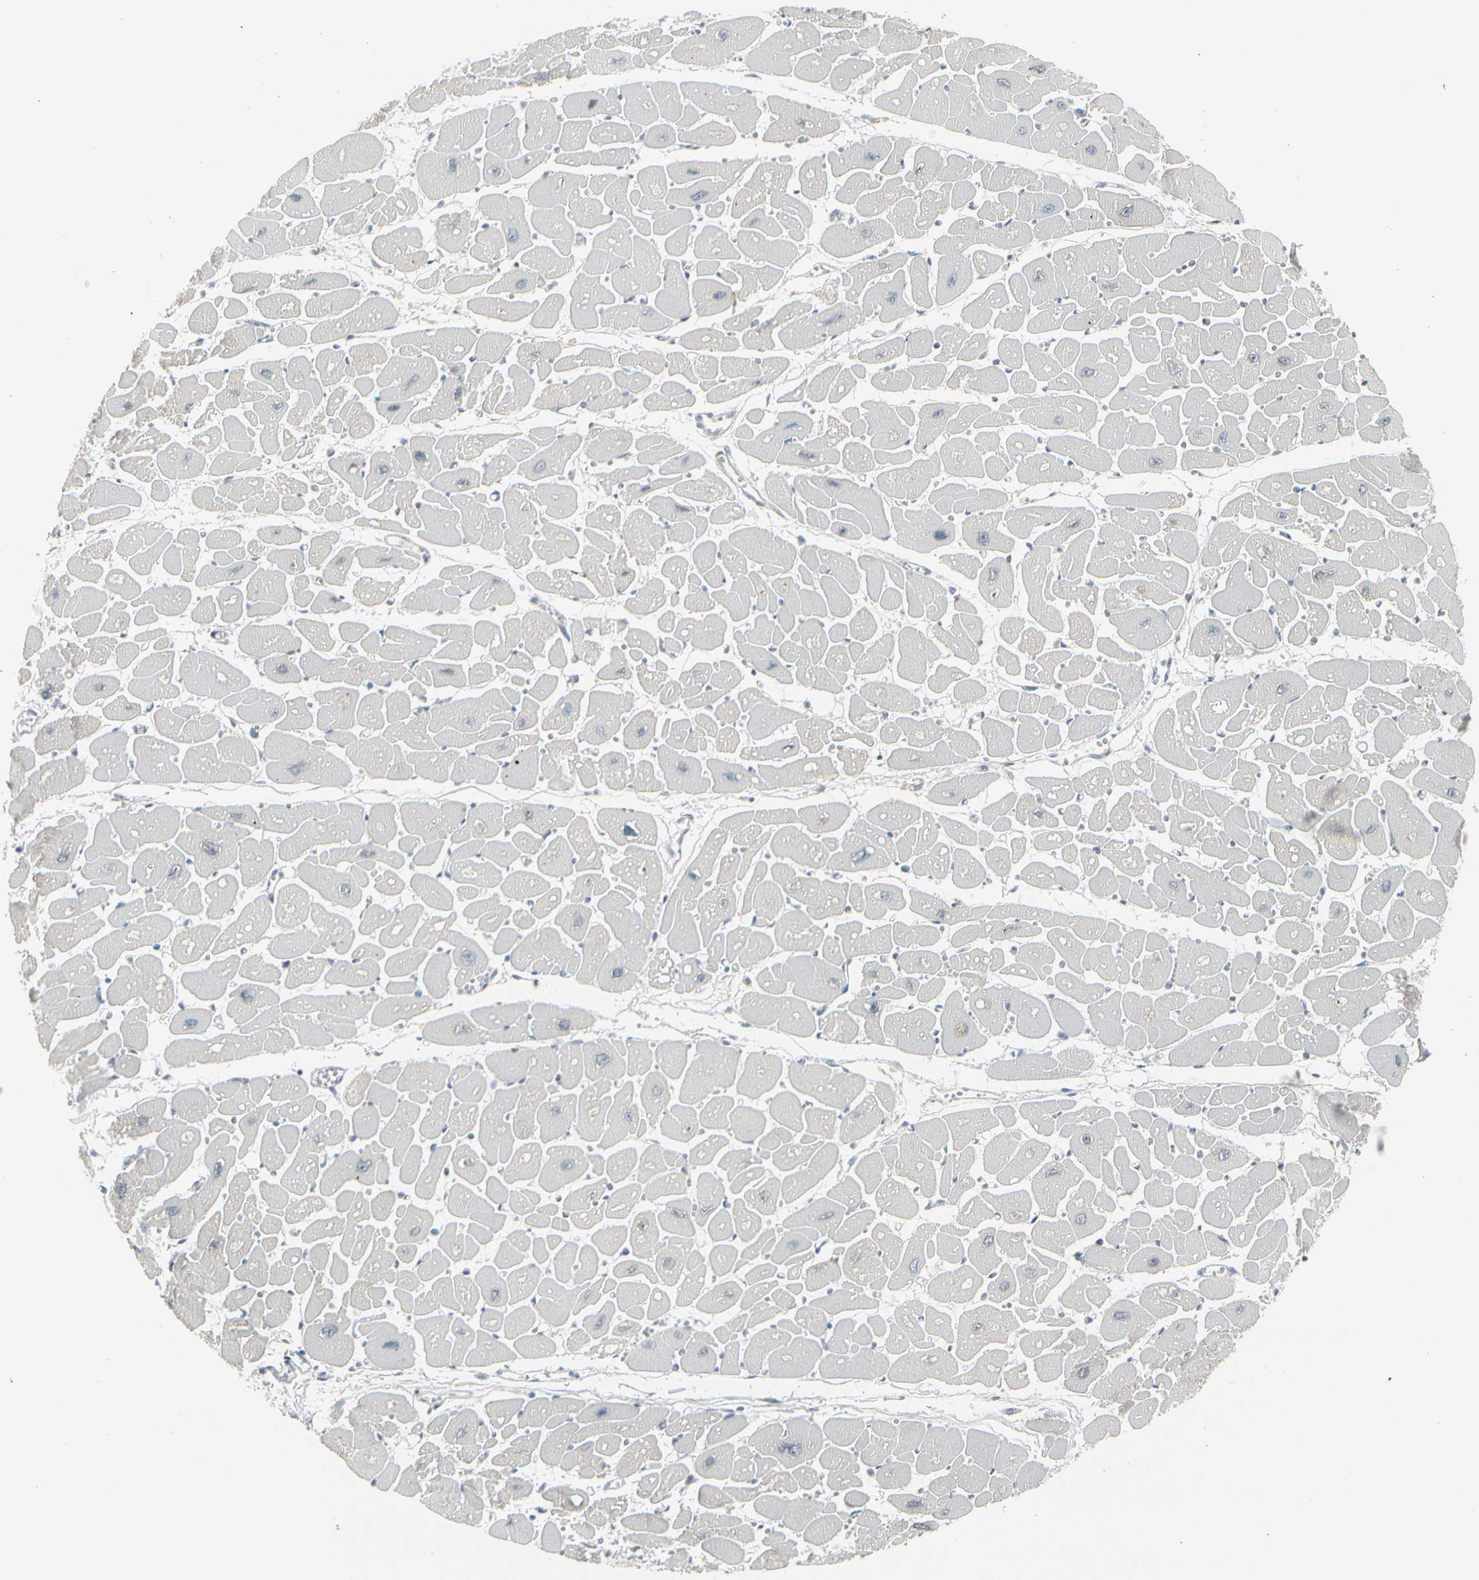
{"staining": {"intensity": "negative", "quantity": "none", "location": "none"}, "tissue": "heart muscle", "cell_type": "Cardiomyocytes", "image_type": "normal", "snomed": [{"axis": "morphology", "description": "Normal tissue, NOS"}, {"axis": "topography", "description": "Heart"}], "caption": "Cardiomyocytes show no significant protein expression in benign heart muscle. Brightfield microscopy of IHC stained with DAB (brown) and hematoxylin (blue), captured at high magnification.", "gene": "EPS15", "patient": {"sex": "female", "age": 54}}